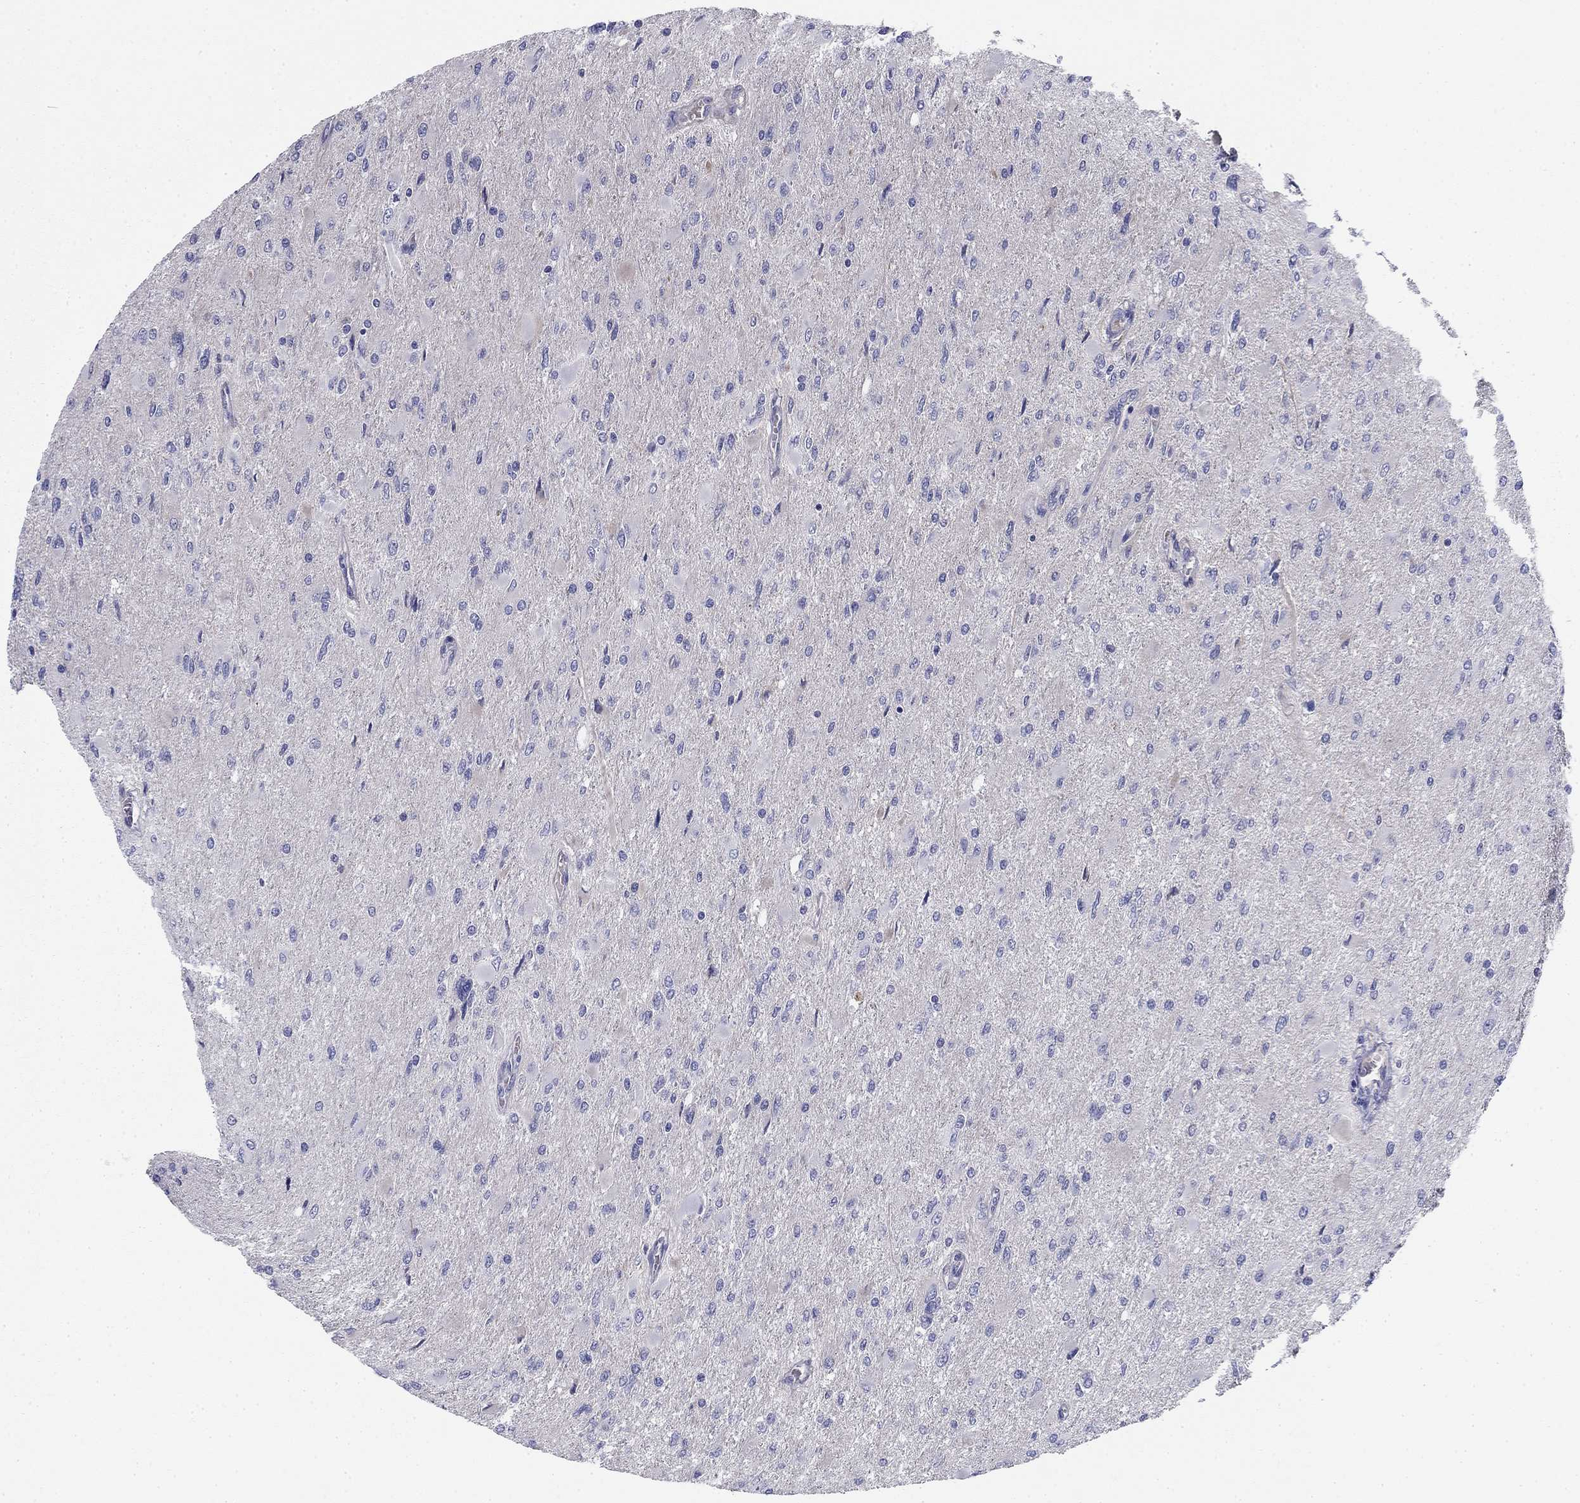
{"staining": {"intensity": "negative", "quantity": "none", "location": "none"}, "tissue": "glioma", "cell_type": "Tumor cells", "image_type": "cancer", "snomed": [{"axis": "morphology", "description": "Glioma, malignant, High grade"}, {"axis": "topography", "description": "Cerebral cortex"}], "caption": "DAB (3,3'-diaminobenzidine) immunohistochemical staining of human malignant glioma (high-grade) displays no significant positivity in tumor cells.", "gene": "CPLX4", "patient": {"sex": "female", "age": 36}}